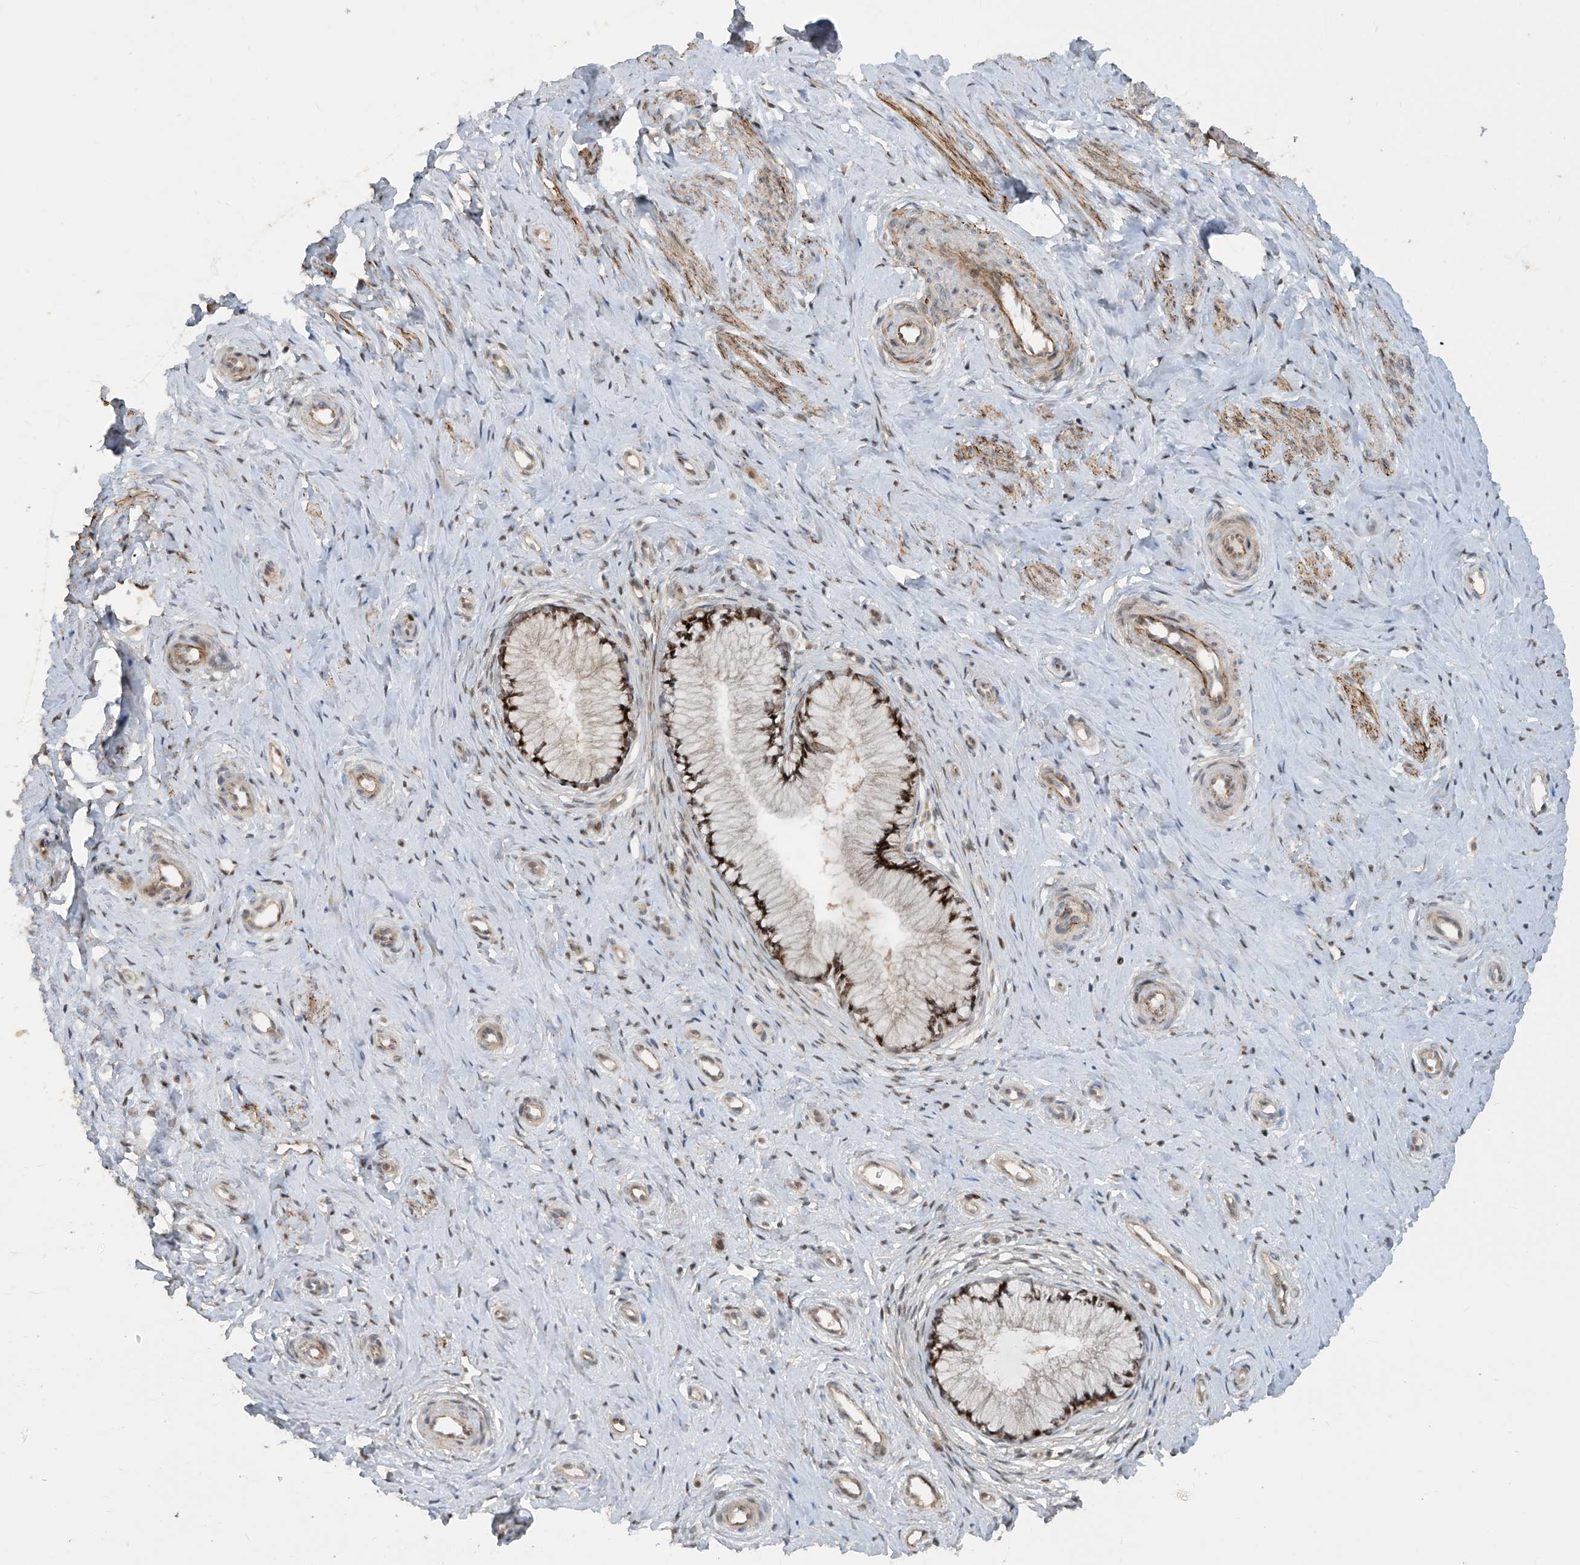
{"staining": {"intensity": "moderate", "quantity": ">75%", "location": "nuclear"}, "tissue": "cervix", "cell_type": "Glandular cells", "image_type": "normal", "snomed": [{"axis": "morphology", "description": "Normal tissue, NOS"}, {"axis": "topography", "description": "Cervix"}], "caption": "IHC image of unremarkable cervix: human cervix stained using immunohistochemistry exhibits medium levels of moderate protein expression localized specifically in the nuclear of glandular cells, appearing as a nuclear brown color.", "gene": "LAGE3", "patient": {"sex": "female", "age": 36}}